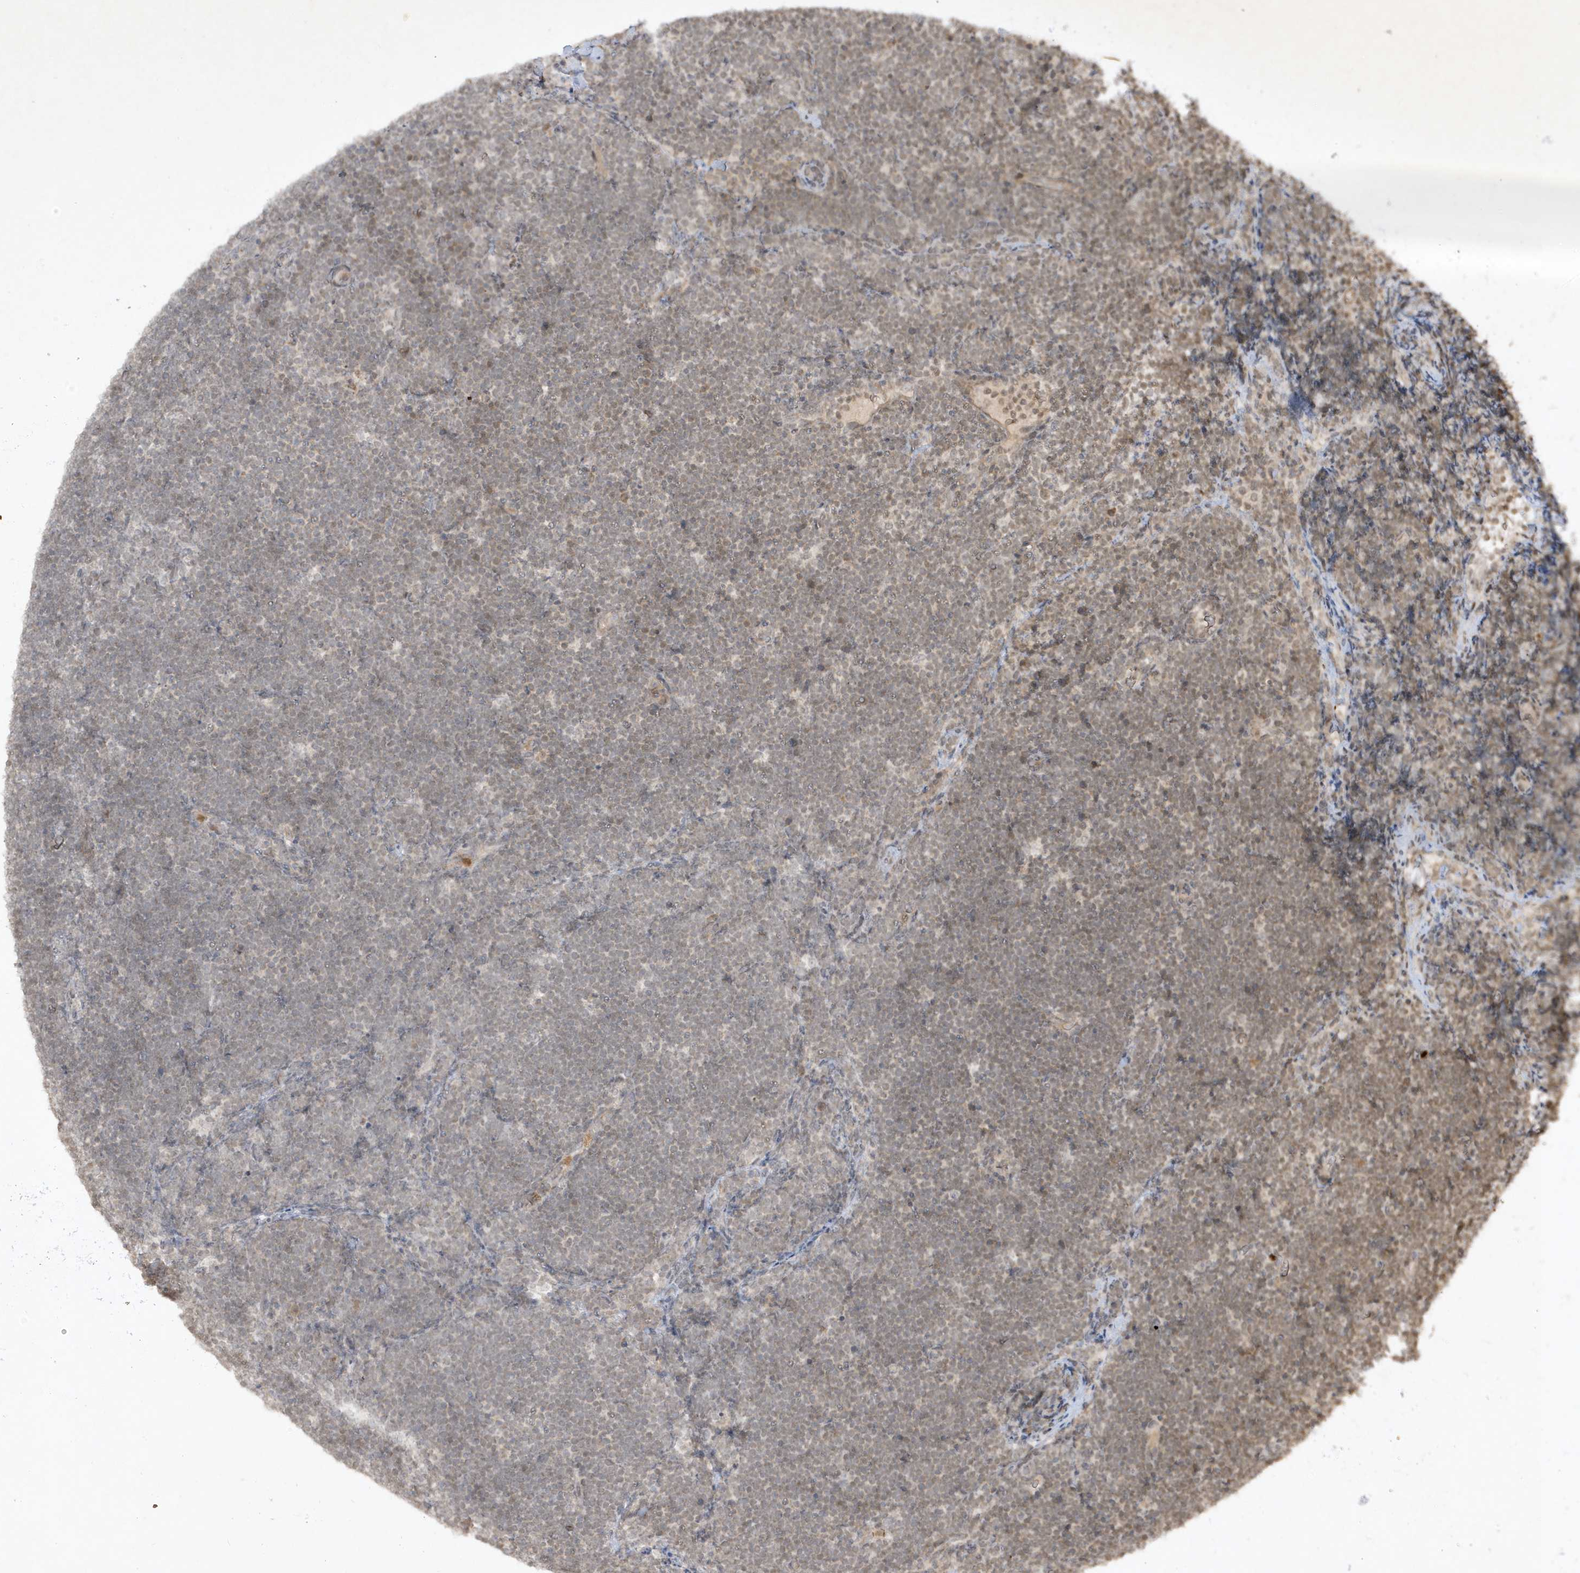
{"staining": {"intensity": "weak", "quantity": "<25%", "location": "cytoplasmic/membranous"}, "tissue": "lymphoma", "cell_type": "Tumor cells", "image_type": "cancer", "snomed": [{"axis": "morphology", "description": "Malignant lymphoma, non-Hodgkin's type, High grade"}, {"axis": "topography", "description": "Lymph node"}], "caption": "Tumor cells are negative for brown protein staining in lymphoma. Nuclei are stained in blue.", "gene": "ZNF213", "patient": {"sex": "male", "age": 13}}